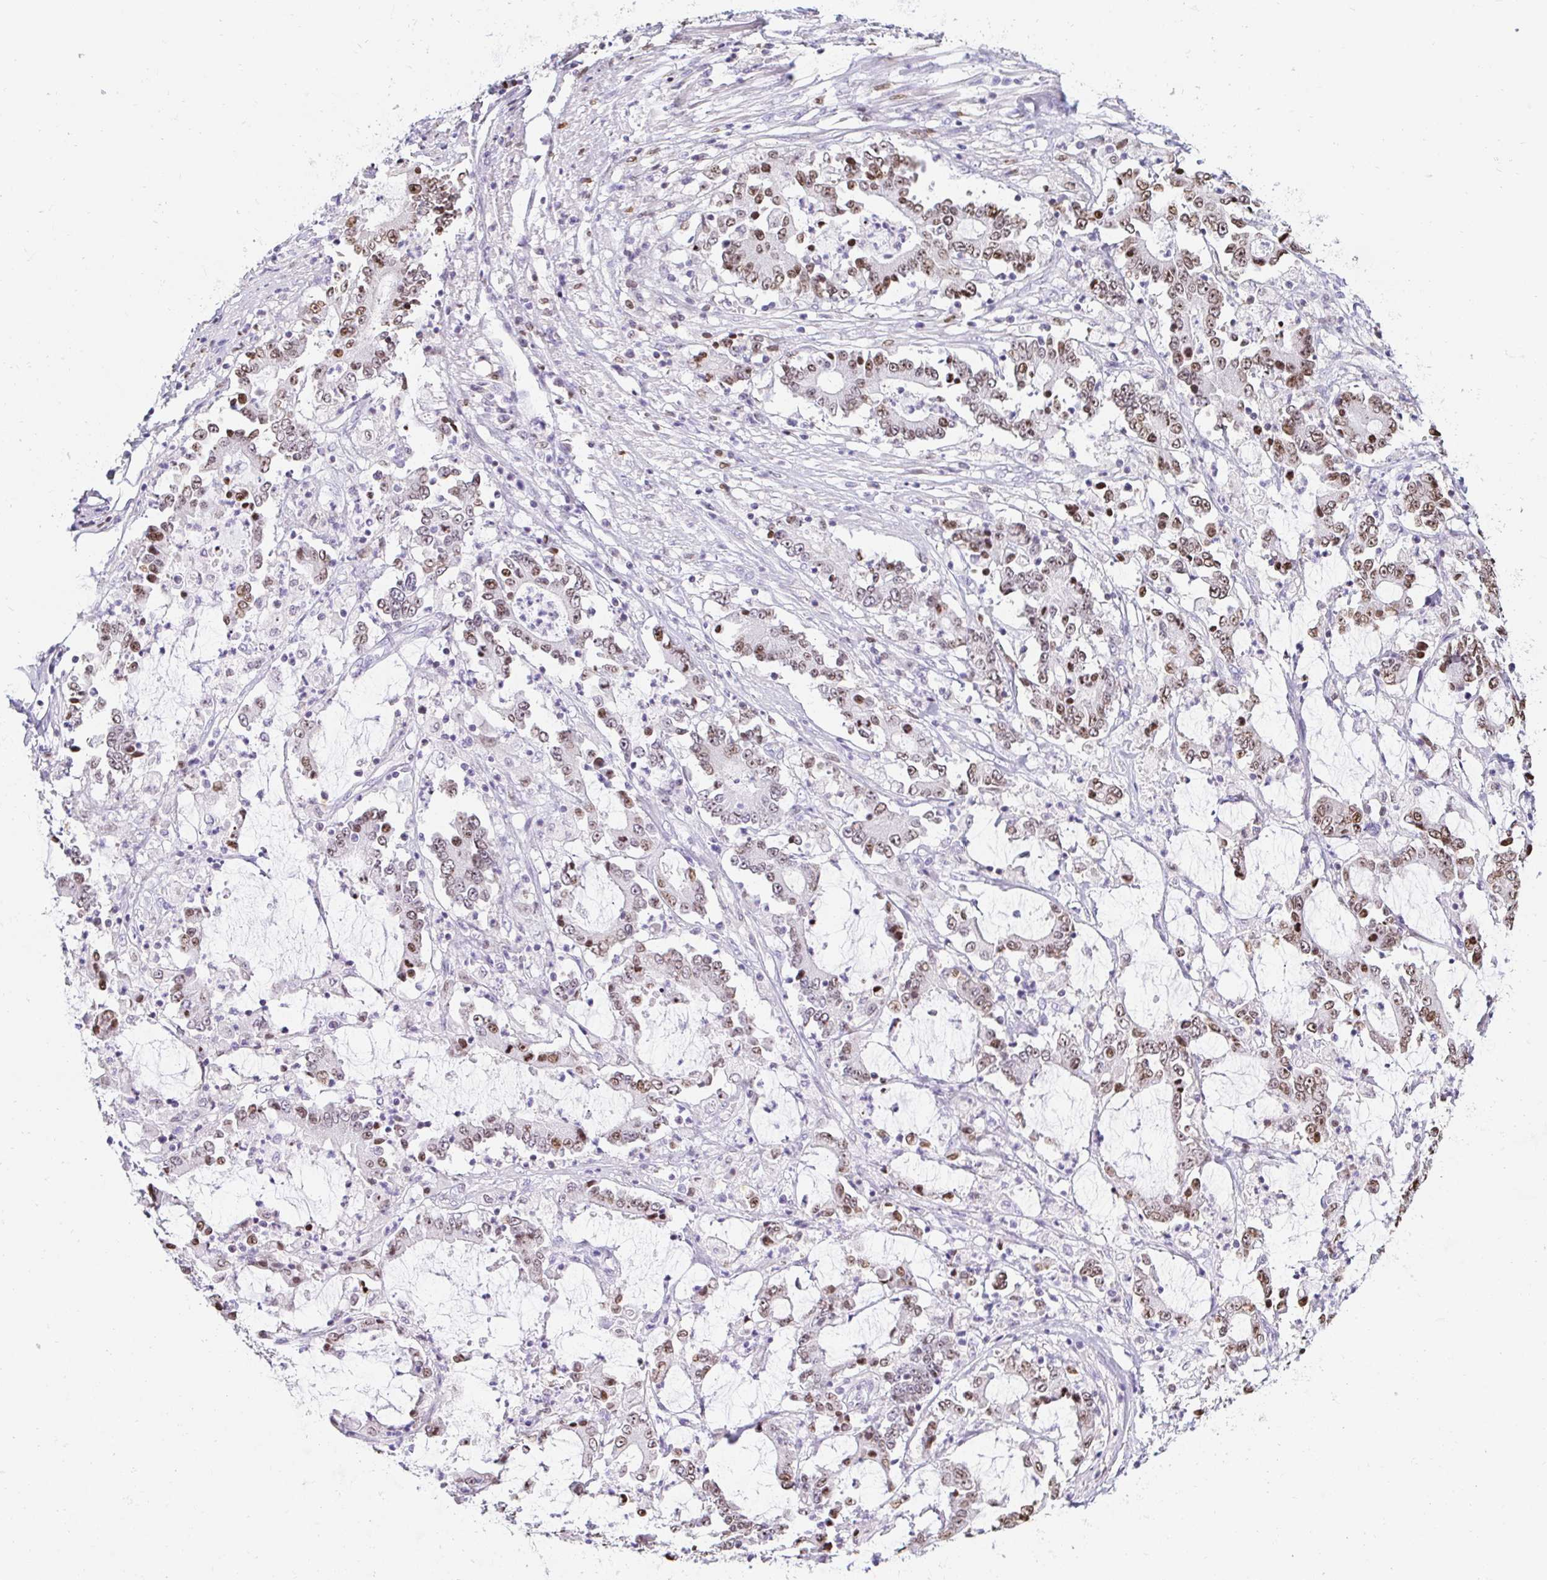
{"staining": {"intensity": "moderate", "quantity": ">75%", "location": "nuclear"}, "tissue": "stomach cancer", "cell_type": "Tumor cells", "image_type": "cancer", "snomed": [{"axis": "morphology", "description": "Adenocarcinoma, NOS"}, {"axis": "topography", "description": "Stomach, upper"}], "caption": "This photomicrograph exhibits immunohistochemistry staining of human stomach cancer (adenocarcinoma), with medium moderate nuclear positivity in about >75% of tumor cells.", "gene": "CAPSL", "patient": {"sex": "male", "age": 68}}